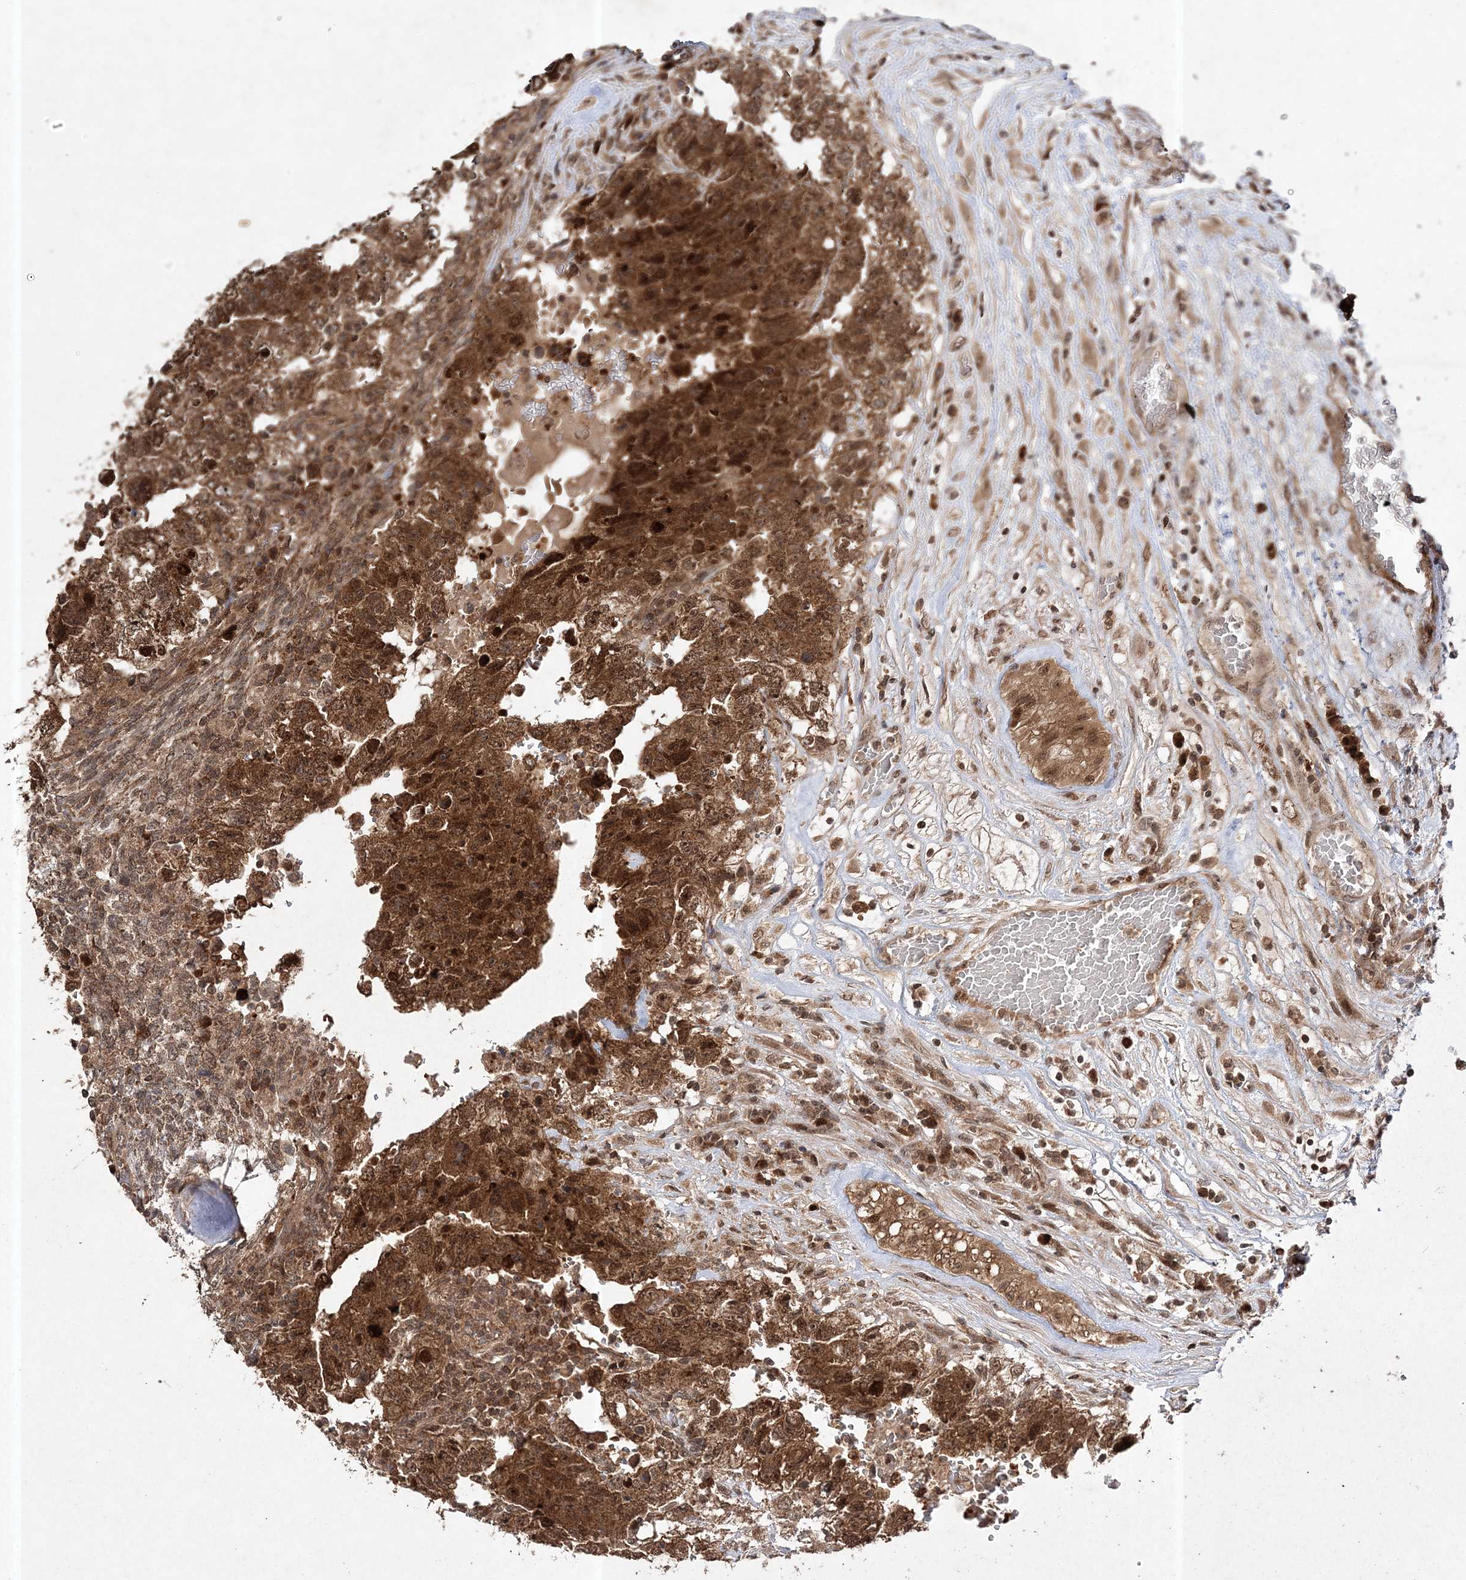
{"staining": {"intensity": "strong", "quantity": ">75%", "location": "cytoplasmic/membranous,nuclear"}, "tissue": "testis cancer", "cell_type": "Tumor cells", "image_type": "cancer", "snomed": [{"axis": "morphology", "description": "Carcinoma, Embryonal, NOS"}, {"axis": "topography", "description": "Testis"}], "caption": "Human testis cancer (embryonal carcinoma) stained with a brown dye displays strong cytoplasmic/membranous and nuclear positive staining in about >75% of tumor cells.", "gene": "NIF3L1", "patient": {"sex": "male", "age": 36}}